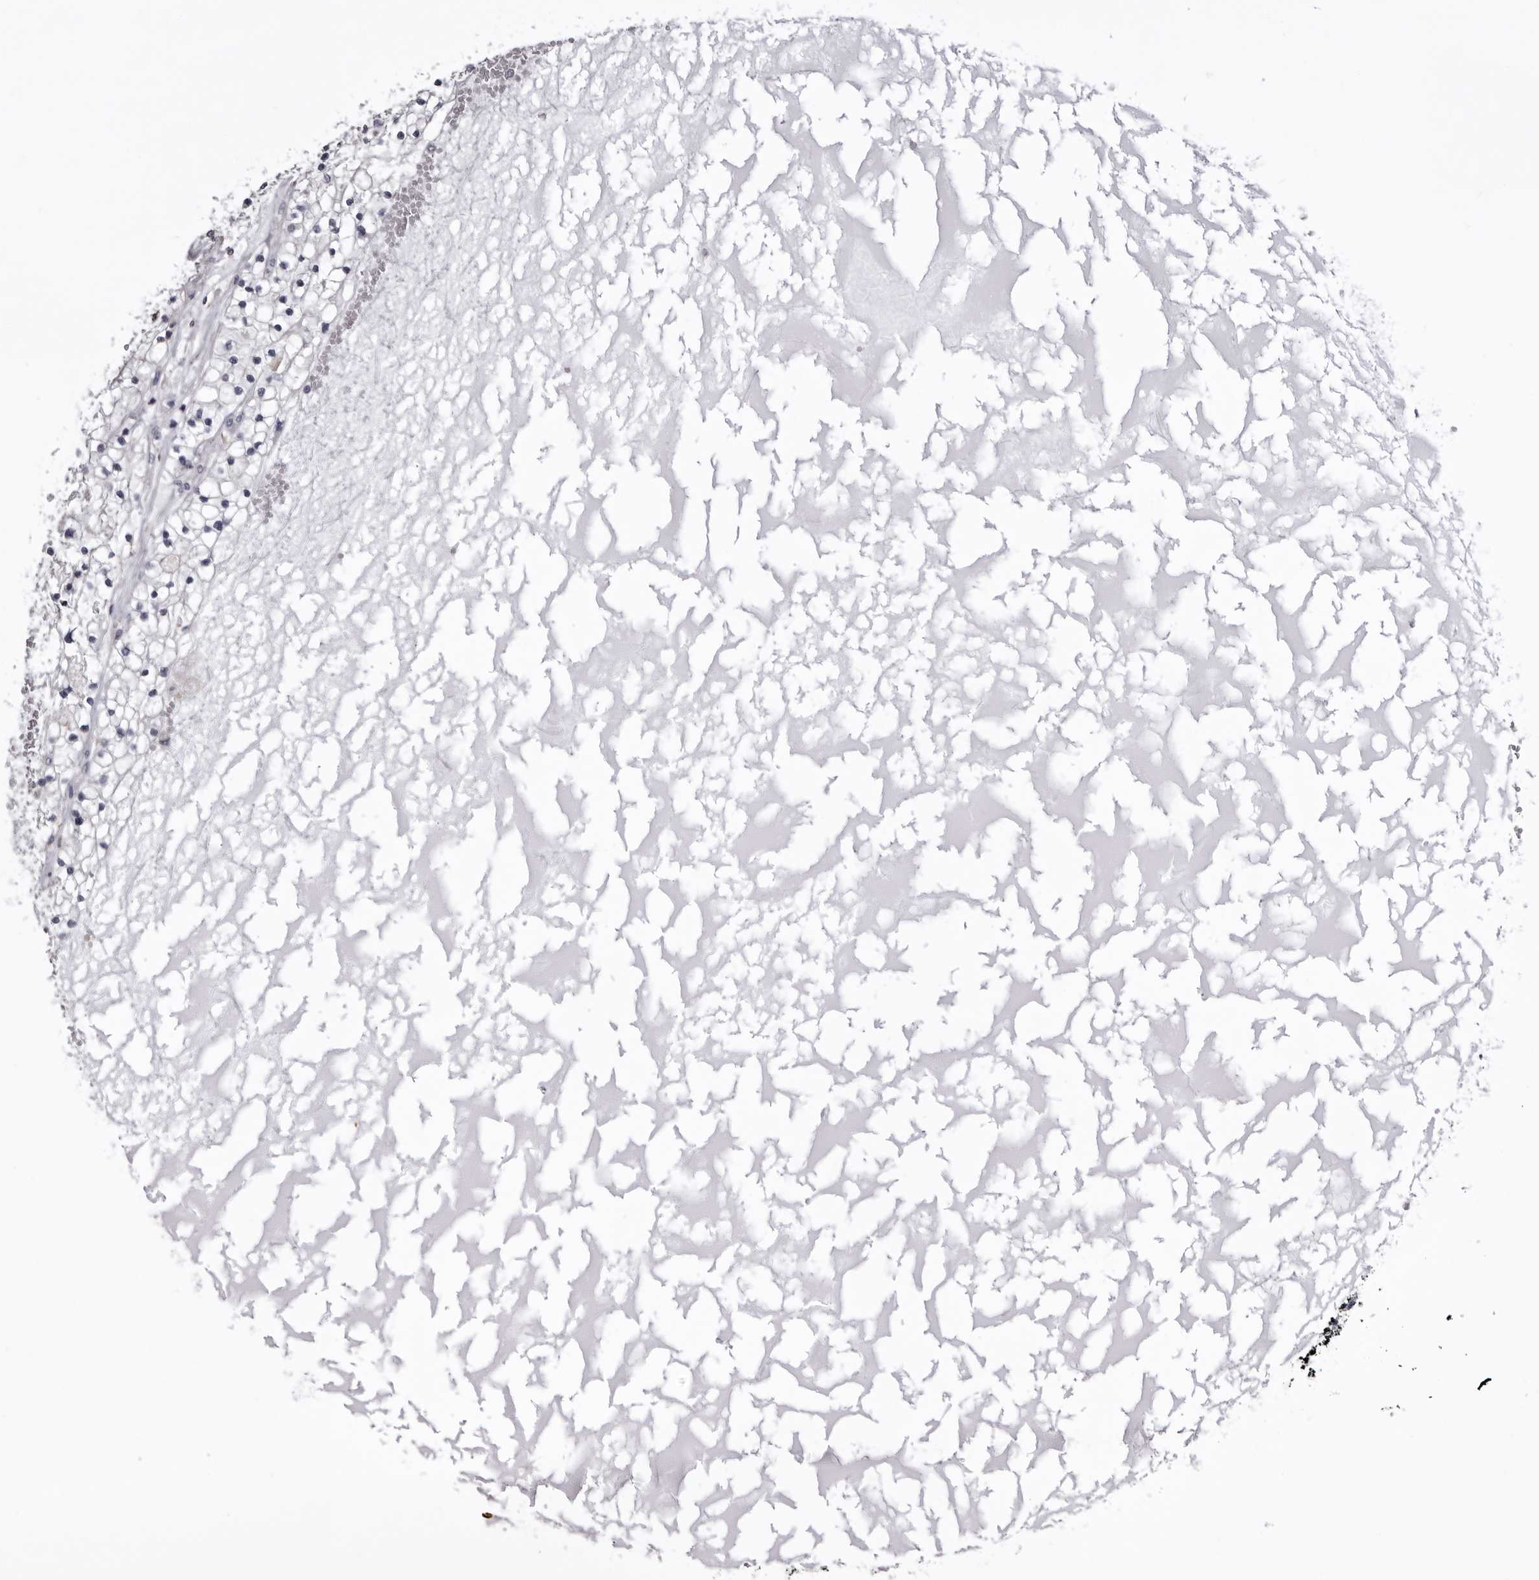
{"staining": {"intensity": "negative", "quantity": "none", "location": "none"}, "tissue": "renal cancer", "cell_type": "Tumor cells", "image_type": "cancer", "snomed": [{"axis": "morphology", "description": "Normal tissue, NOS"}, {"axis": "morphology", "description": "Adenocarcinoma, NOS"}, {"axis": "topography", "description": "Kidney"}], "caption": "IHC of renal adenocarcinoma displays no staining in tumor cells. Nuclei are stained in blue.", "gene": "LAD1", "patient": {"sex": "male", "age": 68}}